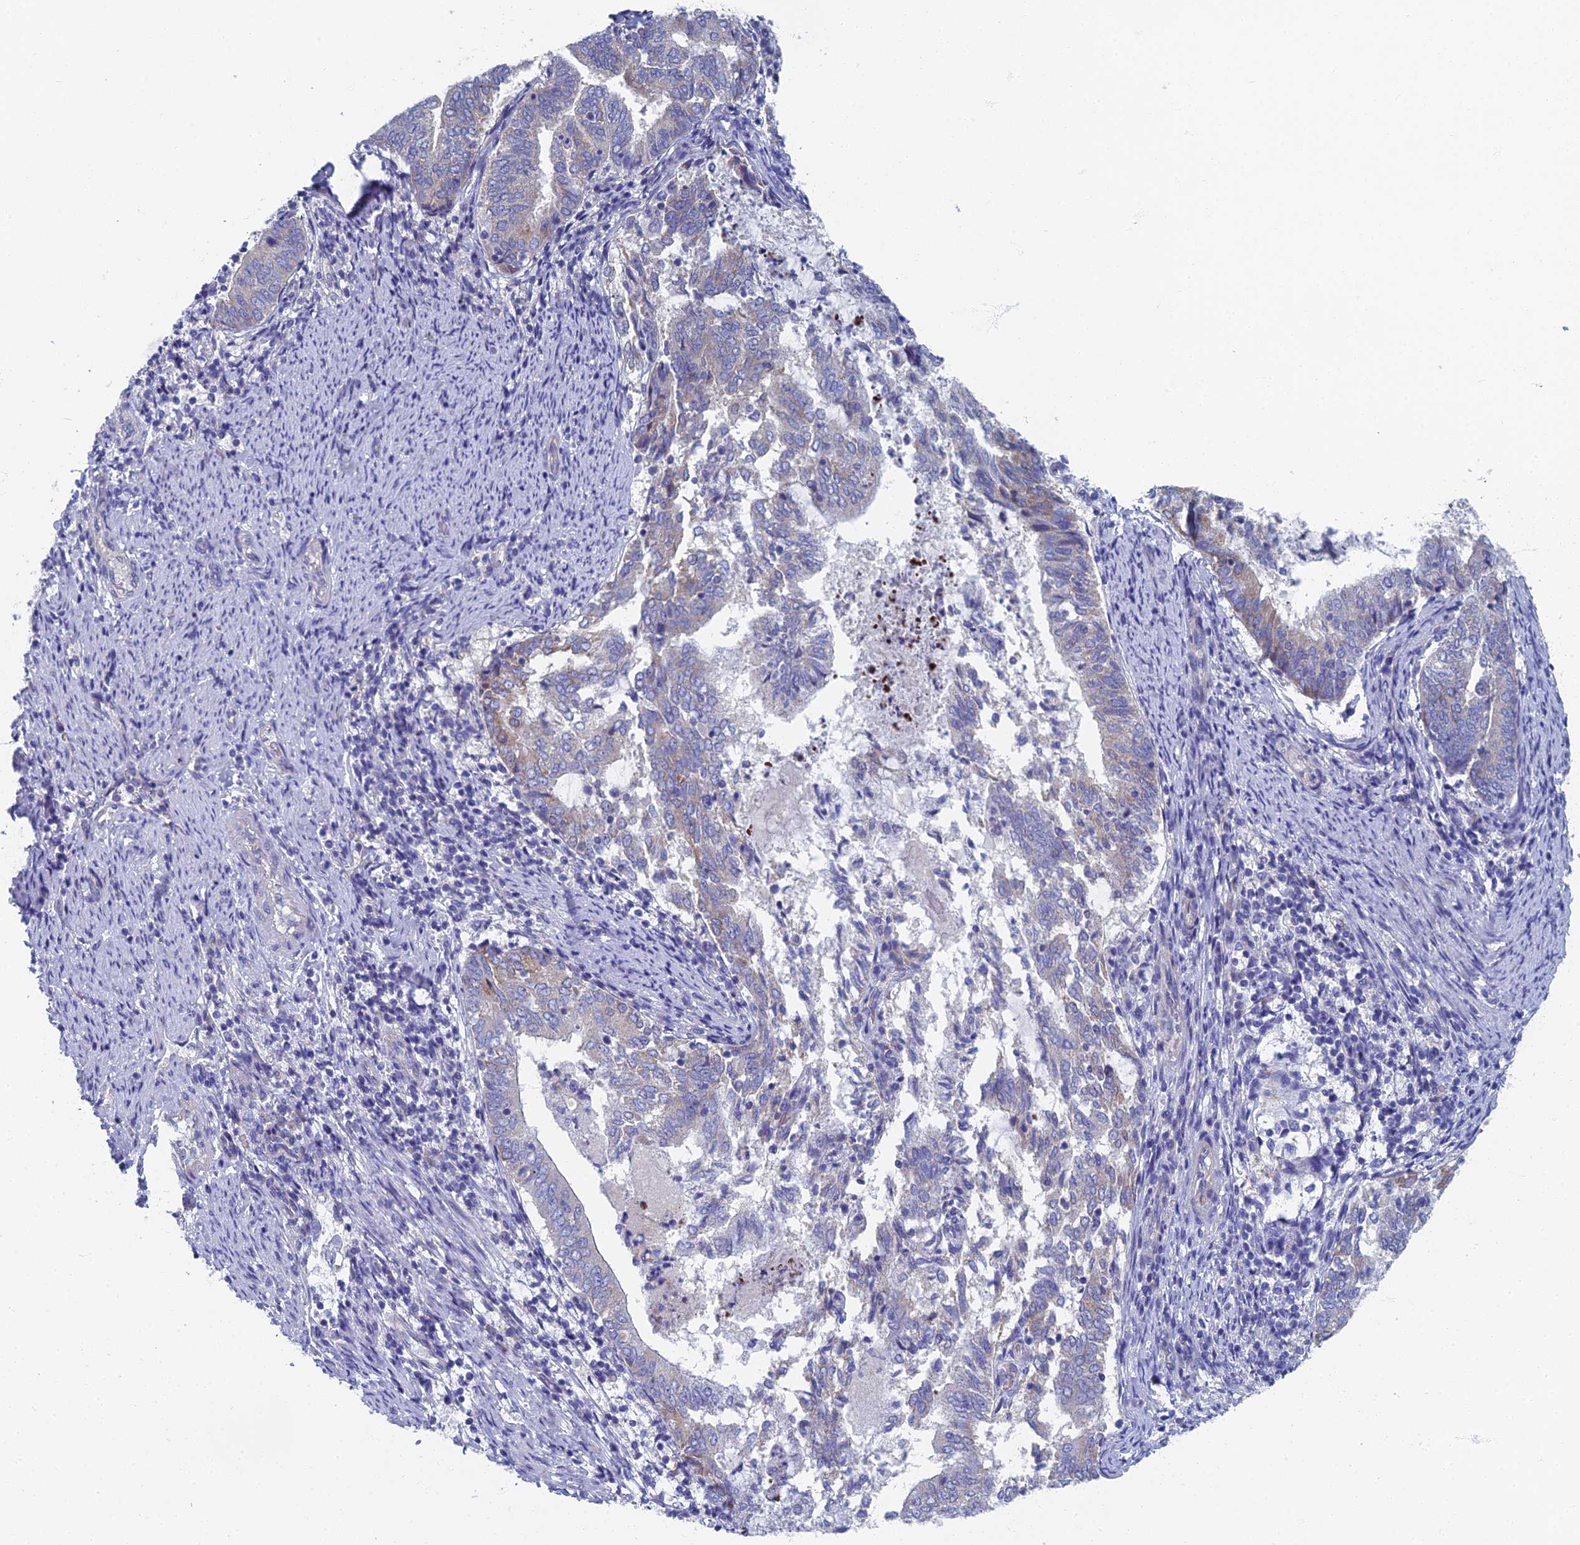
{"staining": {"intensity": "weak", "quantity": "<25%", "location": "cytoplasmic/membranous"}, "tissue": "endometrial cancer", "cell_type": "Tumor cells", "image_type": "cancer", "snomed": [{"axis": "morphology", "description": "Adenocarcinoma, NOS"}, {"axis": "topography", "description": "Endometrium"}], "caption": "High power microscopy image of an immunohistochemistry (IHC) histopathology image of endometrial cancer (adenocarcinoma), revealing no significant expression in tumor cells.", "gene": "SPIN4", "patient": {"sex": "female", "age": 80}}